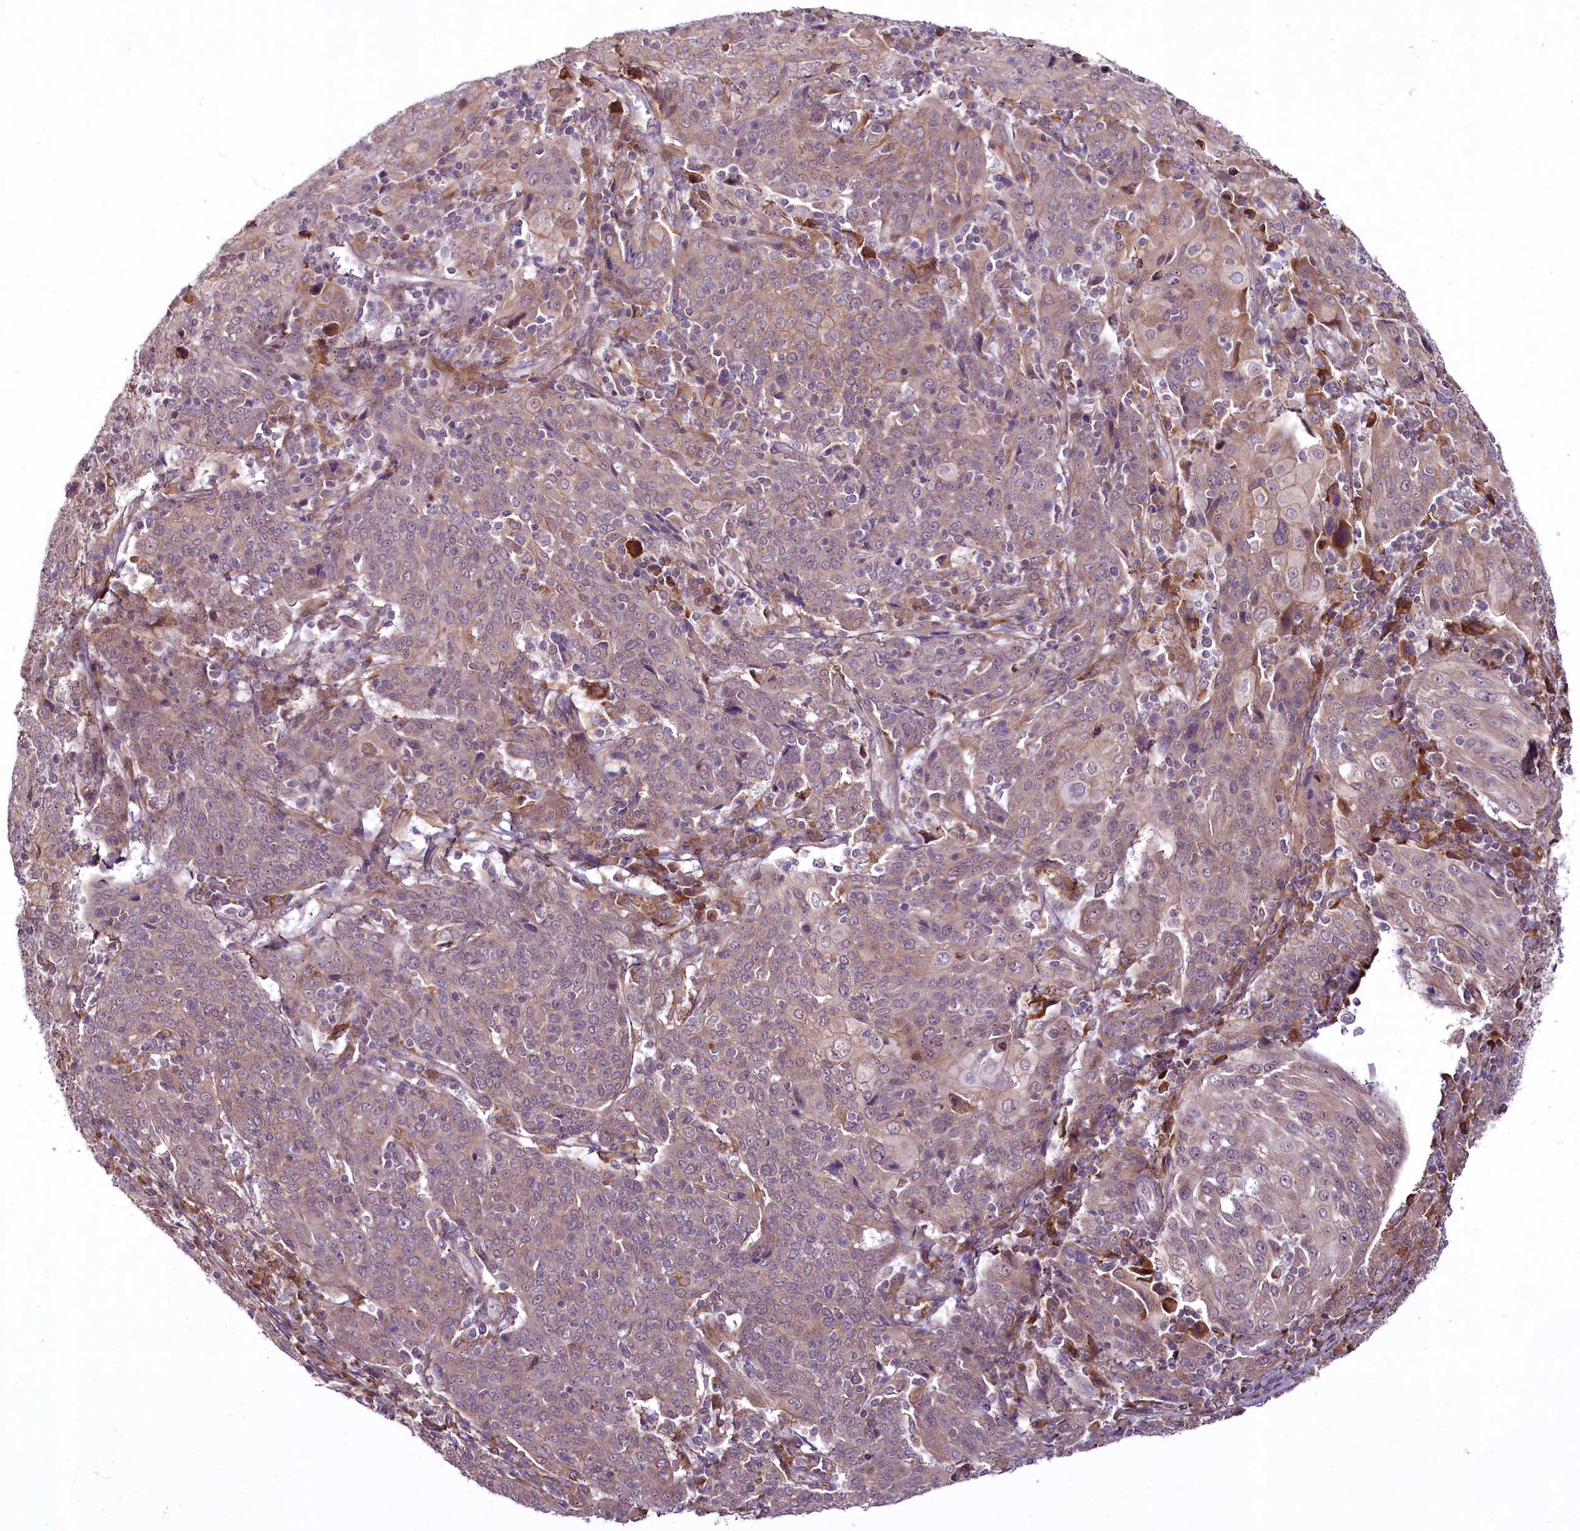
{"staining": {"intensity": "weak", "quantity": "25%-75%", "location": "cytoplasmic/membranous"}, "tissue": "cervical cancer", "cell_type": "Tumor cells", "image_type": "cancer", "snomed": [{"axis": "morphology", "description": "Squamous cell carcinoma, NOS"}, {"axis": "topography", "description": "Cervix"}], "caption": "Immunohistochemical staining of cervical cancer shows low levels of weak cytoplasmic/membranous protein expression in about 25%-75% of tumor cells. (DAB IHC with brightfield microscopy, high magnification).", "gene": "RSBN1", "patient": {"sex": "female", "age": 67}}